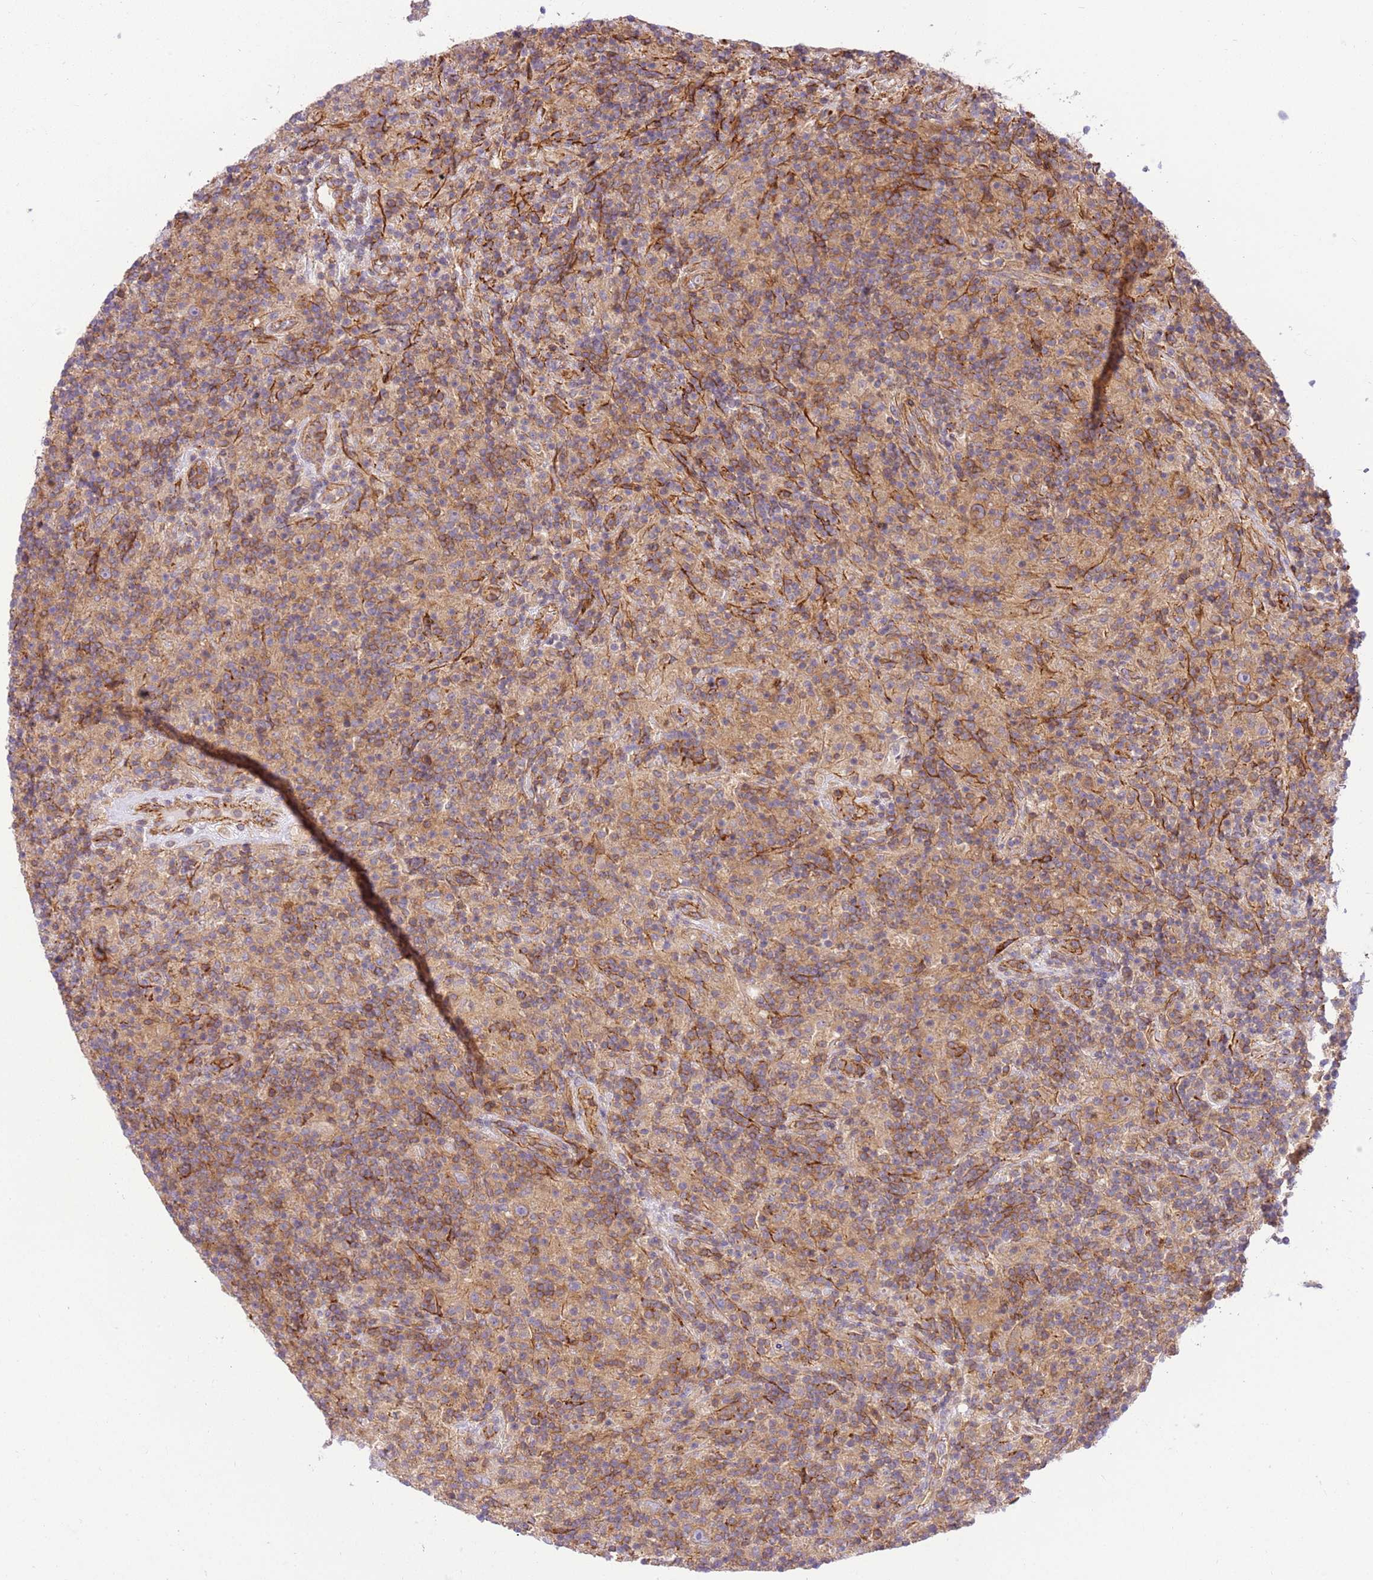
{"staining": {"intensity": "weak", "quantity": ">75%", "location": "cytoplasmic/membranous"}, "tissue": "lymphoma", "cell_type": "Tumor cells", "image_type": "cancer", "snomed": [{"axis": "morphology", "description": "Hodgkin's disease, NOS"}, {"axis": "topography", "description": "Lymph node"}], "caption": "There is low levels of weak cytoplasmic/membranous staining in tumor cells of lymphoma, as demonstrated by immunohistochemical staining (brown color).", "gene": "EFCAB8", "patient": {"sex": "male", "age": 70}}